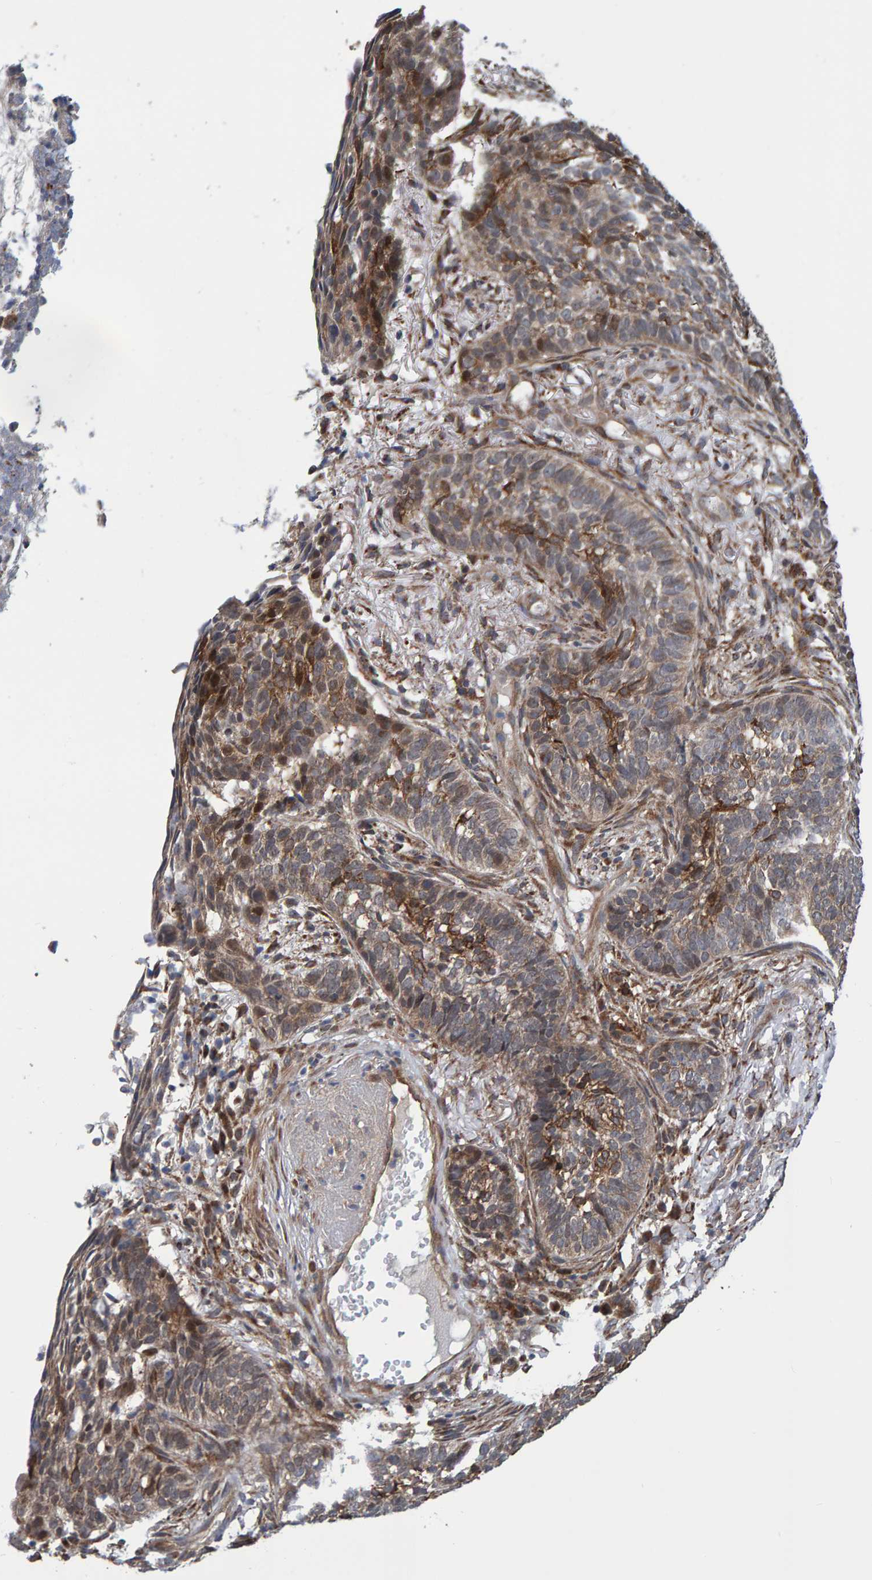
{"staining": {"intensity": "weak", "quantity": ">75%", "location": "cytoplasmic/membranous"}, "tissue": "skin cancer", "cell_type": "Tumor cells", "image_type": "cancer", "snomed": [{"axis": "morphology", "description": "Basal cell carcinoma"}, {"axis": "topography", "description": "Skin"}], "caption": "This histopathology image reveals immunohistochemistry (IHC) staining of skin cancer (basal cell carcinoma), with low weak cytoplasmic/membranous positivity in approximately >75% of tumor cells.", "gene": "SCRN2", "patient": {"sex": "male", "age": 85}}